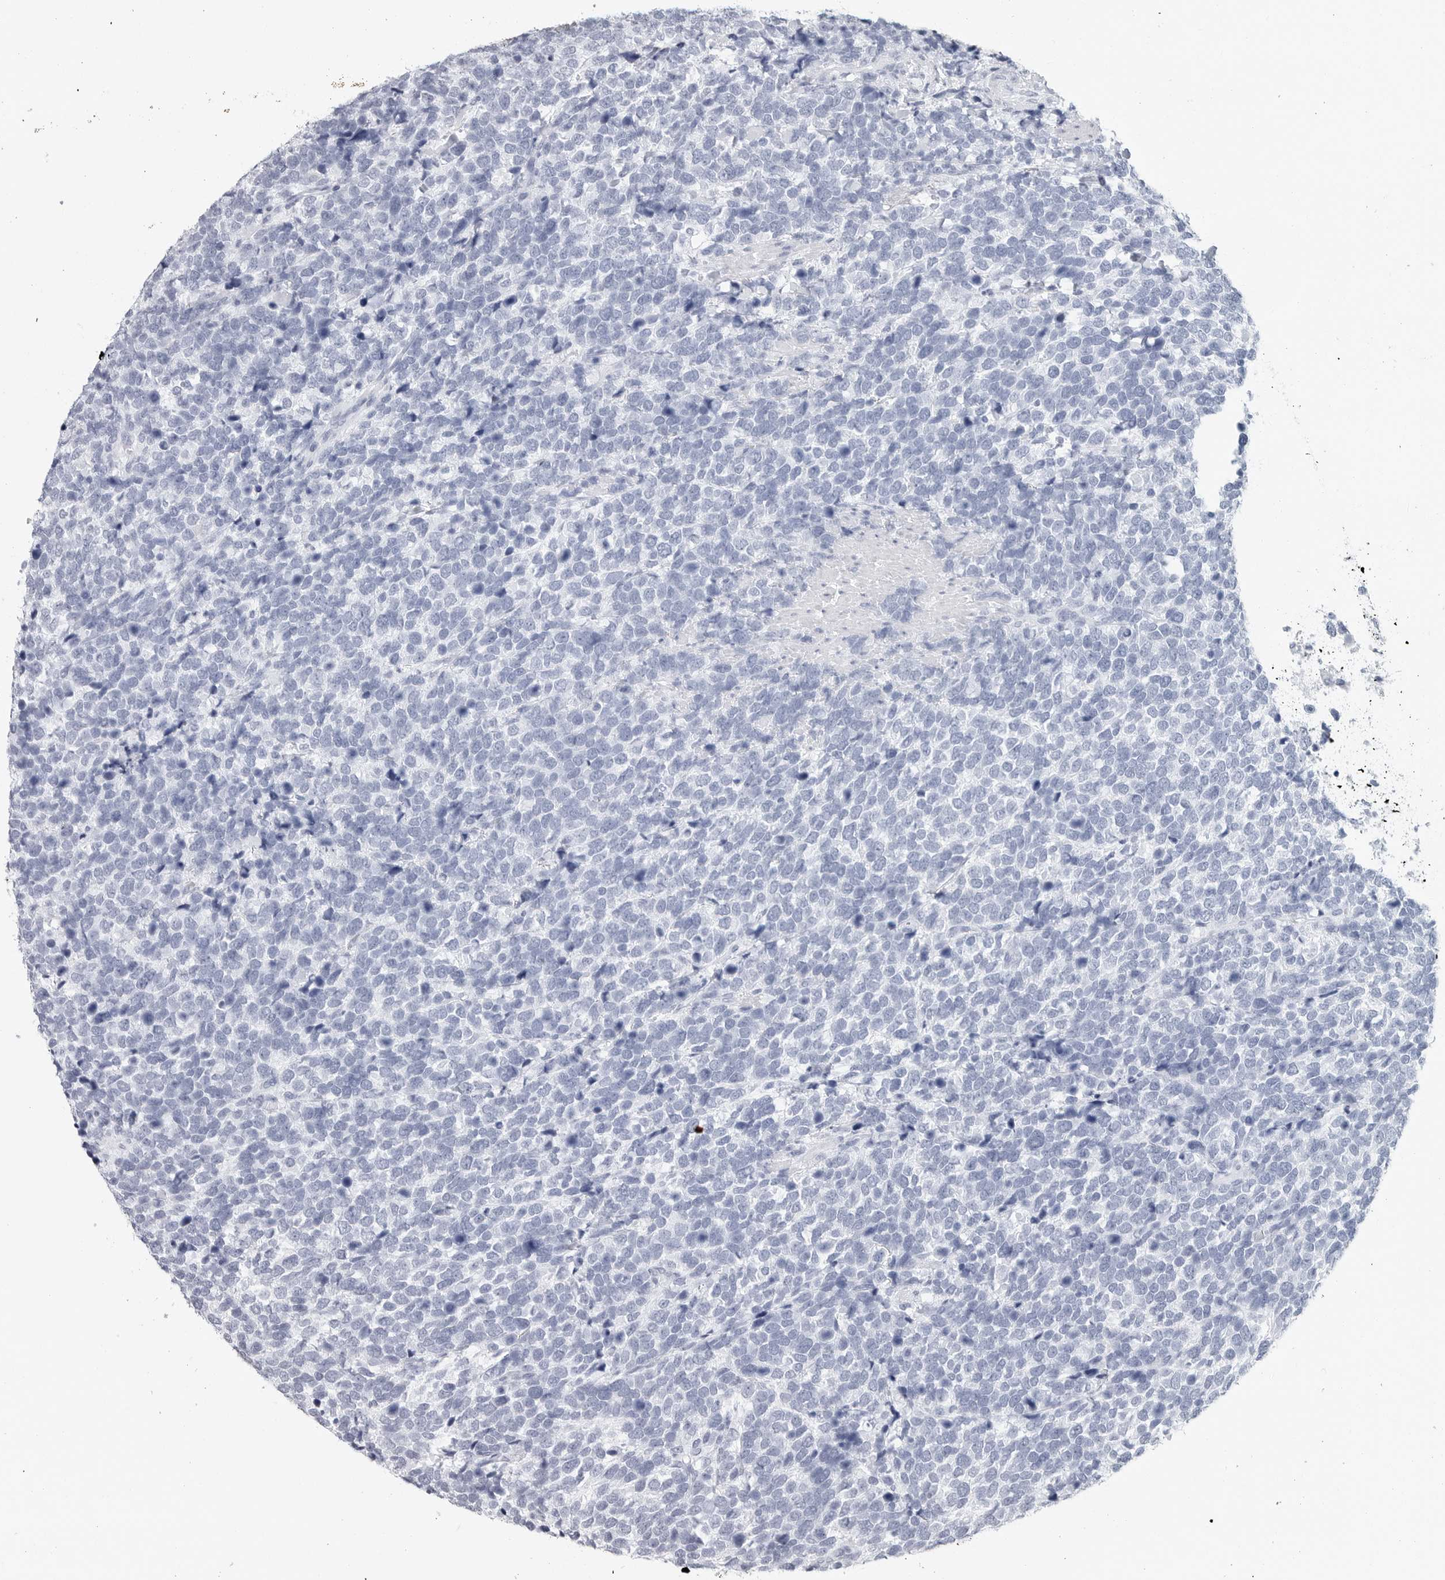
{"staining": {"intensity": "negative", "quantity": "none", "location": "none"}, "tissue": "urothelial cancer", "cell_type": "Tumor cells", "image_type": "cancer", "snomed": [{"axis": "morphology", "description": "Urothelial carcinoma, High grade"}, {"axis": "topography", "description": "Urinary bladder"}], "caption": "Urothelial carcinoma (high-grade) was stained to show a protein in brown. There is no significant expression in tumor cells.", "gene": "CSH1", "patient": {"sex": "female", "age": 82}}